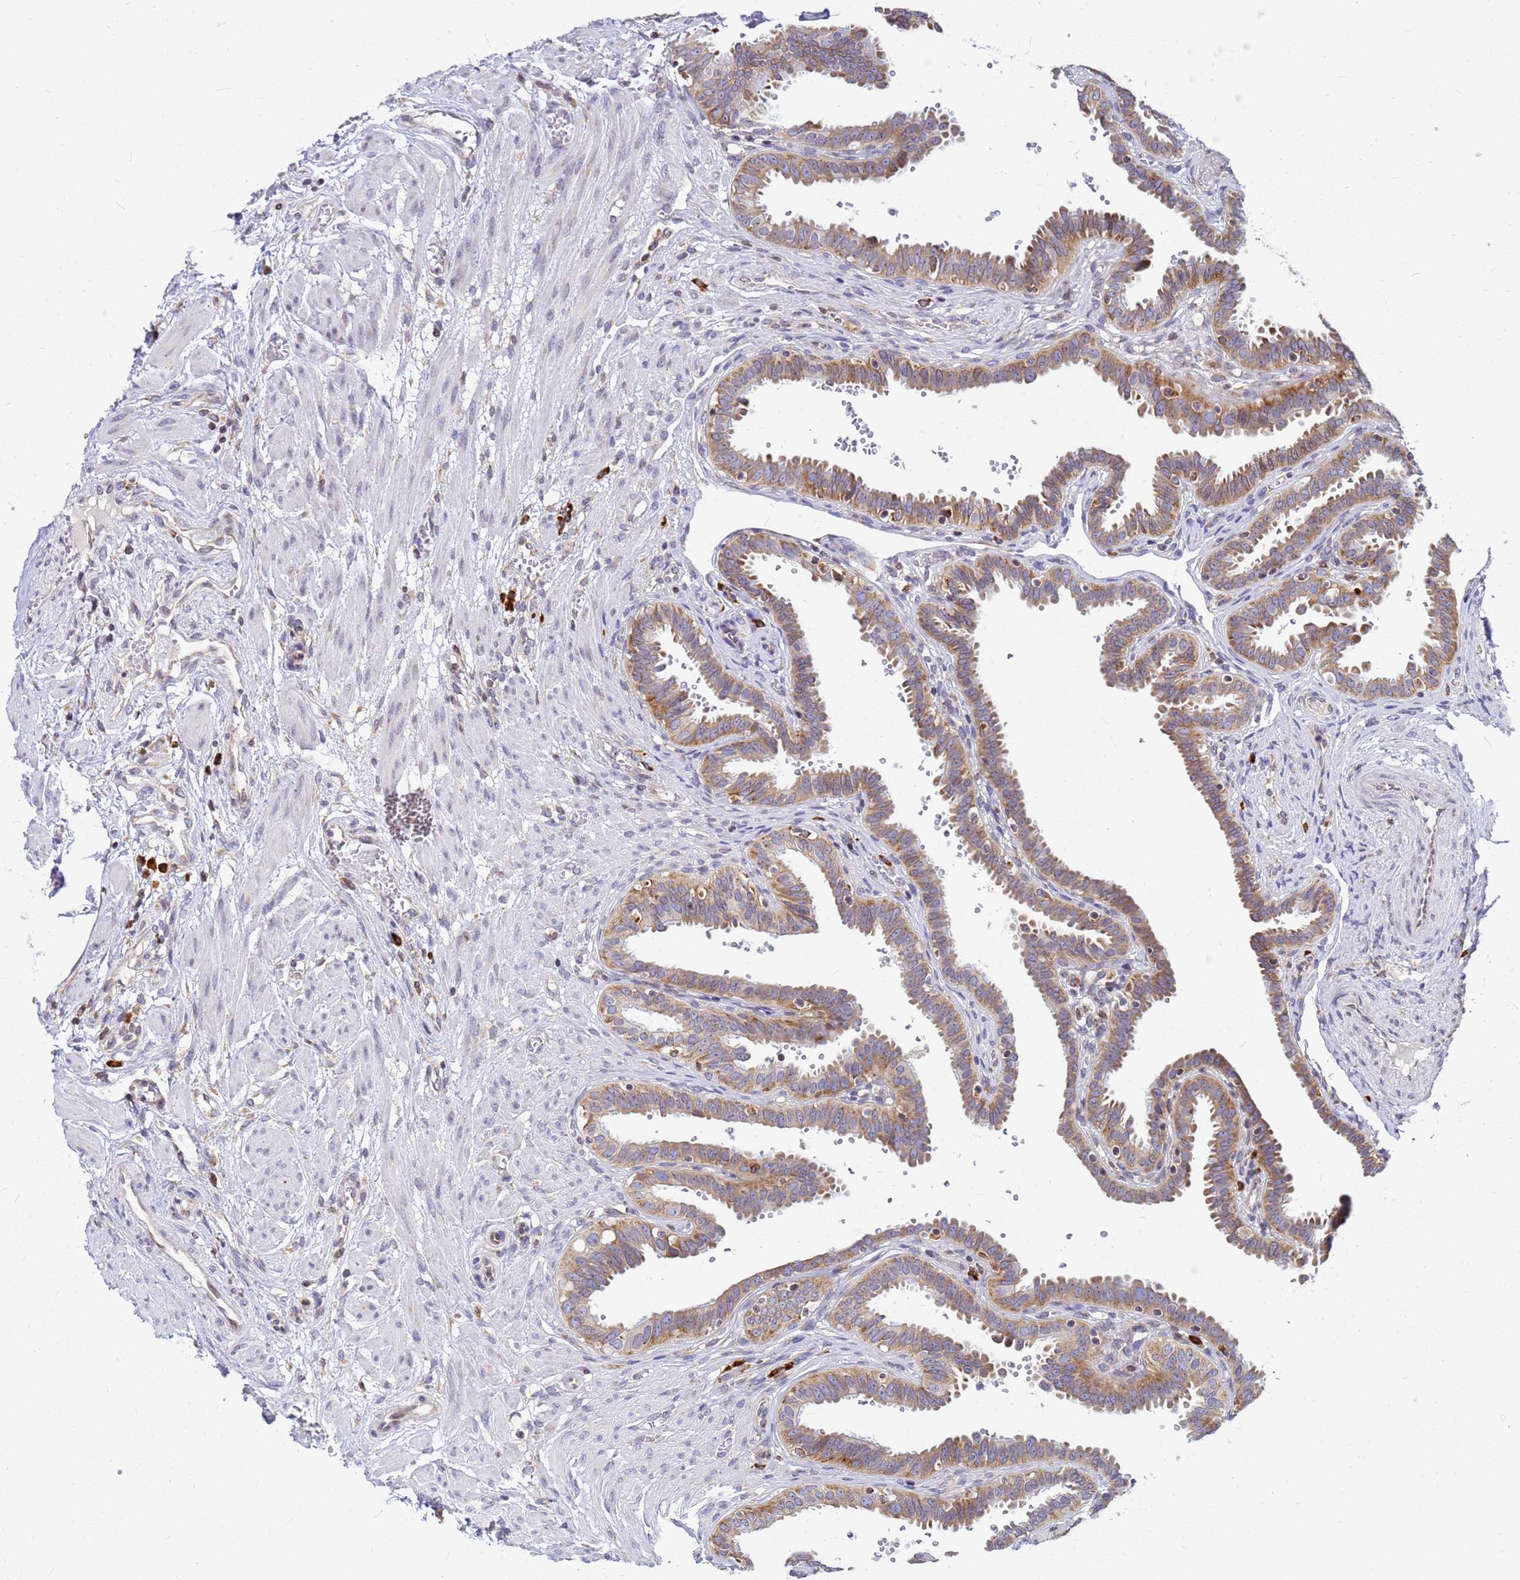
{"staining": {"intensity": "moderate", "quantity": ">75%", "location": "cytoplasmic/membranous"}, "tissue": "fallopian tube", "cell_type": "Glandular cells", "image_type": "normal", "snomed": [{"axis": "morphology", "description": "Normal tissue, NOS"}, {"axis": "topography", "description": "Fallopian tube"}], "caption": "Protein staining of normal fallopian tube demonstrates moderate cytoplasmic/membranous staining in about >75% of glandular cells.", "gene": "SSR4", "patient": {"sex": "female", "age": 37}}